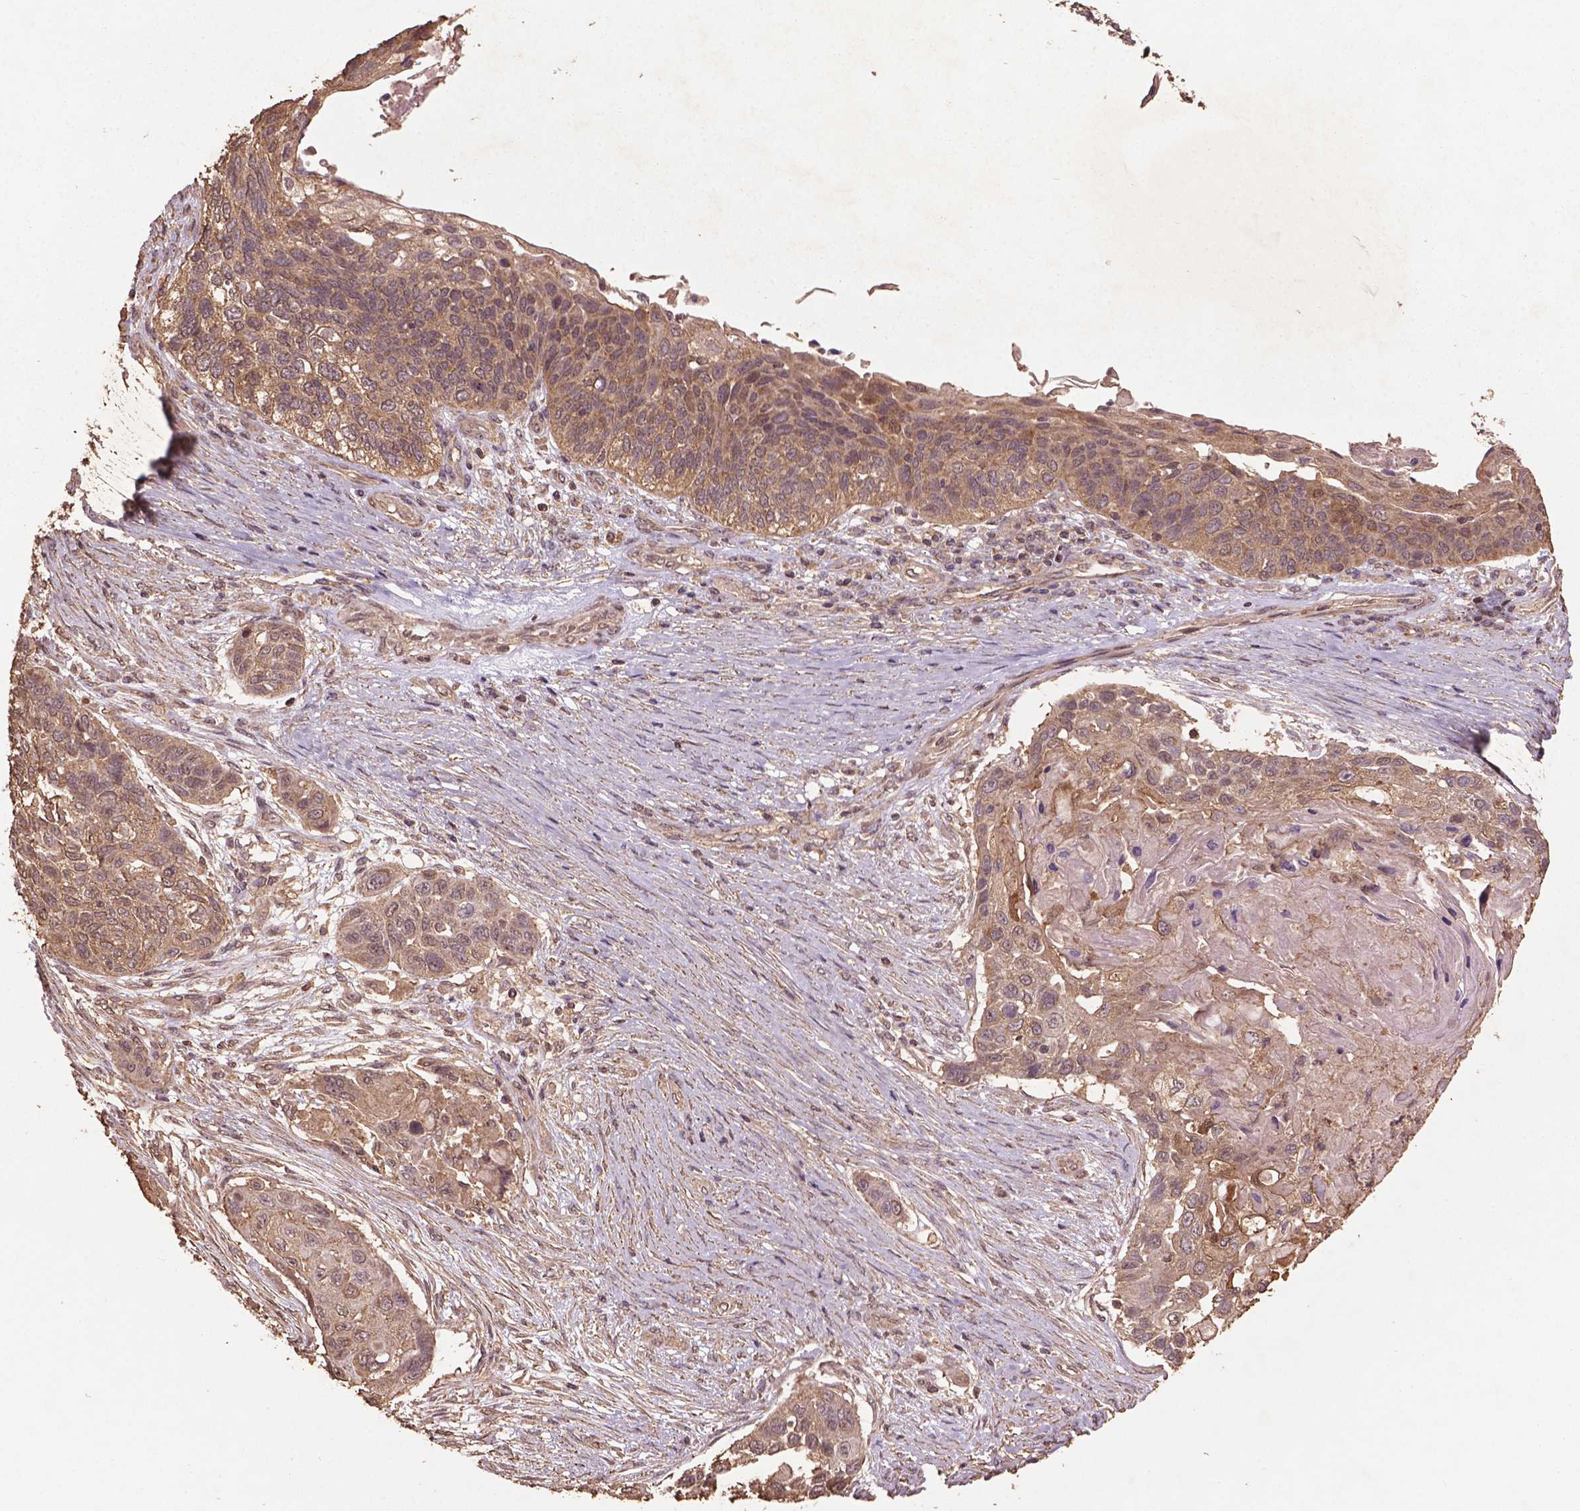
{"staining": {"intensity": "weak", "quantity": "25%-75%", "location": "cytoplasmic/membranous"}, "tissue": "lung cancer", "cell_type": "Tumor cells", "image_type": "cancer", "snomed": [{"axis": "morphology", "description": "Squamous cell carcinoma, NOS"}, {"axis": "topography", "description": "Lung"}], "caption": "The histopathology image reveals a brown stain indicating the presence of a protein in the cytoplasmic/membranous of tumor cells in squamous cell carcinoma (lung). Using DAB (brown) and hematoxylin (blue) stains, captured at high magnification using brightfield microscopy.", "gene": "BABAM1", "patient": {"sex": "male", "age": 69}}